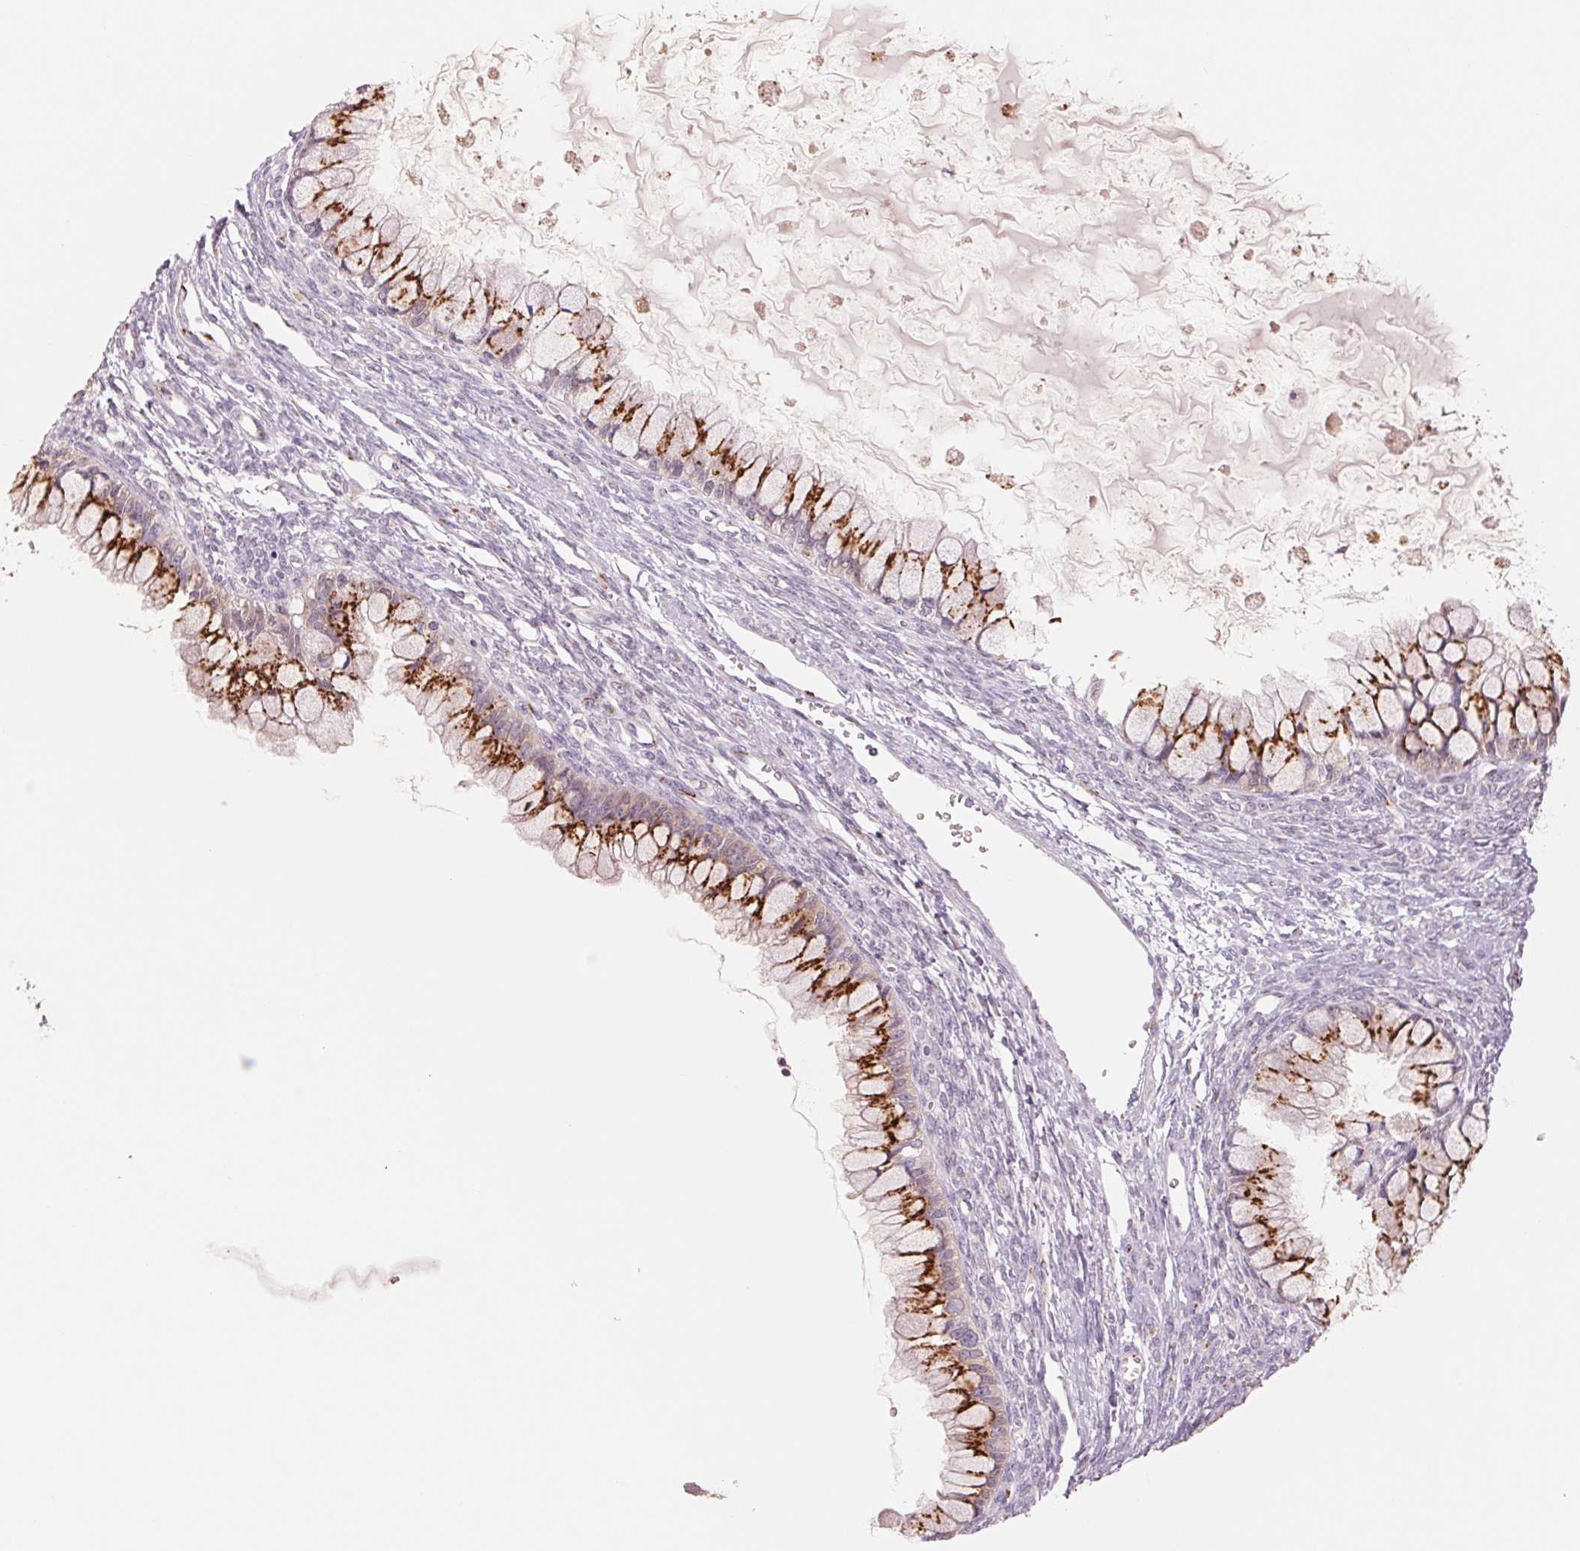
{"staining": {"intensity": "strong", "quantity": ">75%", "location": "cytoplasmic/membranous"}, "tissue": "ovarian cancer", "cell_type": "Tumor cells", "image_type": "cancer", "snomed": [{"axis": "morphology", "description": "Cystadenocarcinoma, mucinous, NOS"}, {"axis": "topography", "description": "Ovary"}], "caption": "Protein expression analysis of human ovarian cancer (mucinous cystadenocarcinoma) reveals strong cytoplasmic/membranous positivity in approximately >75% of tumor cells. Nuclei are stained in blue.", "gene": "GALNT7", "patient": {"sex": "female", "age": 34}}